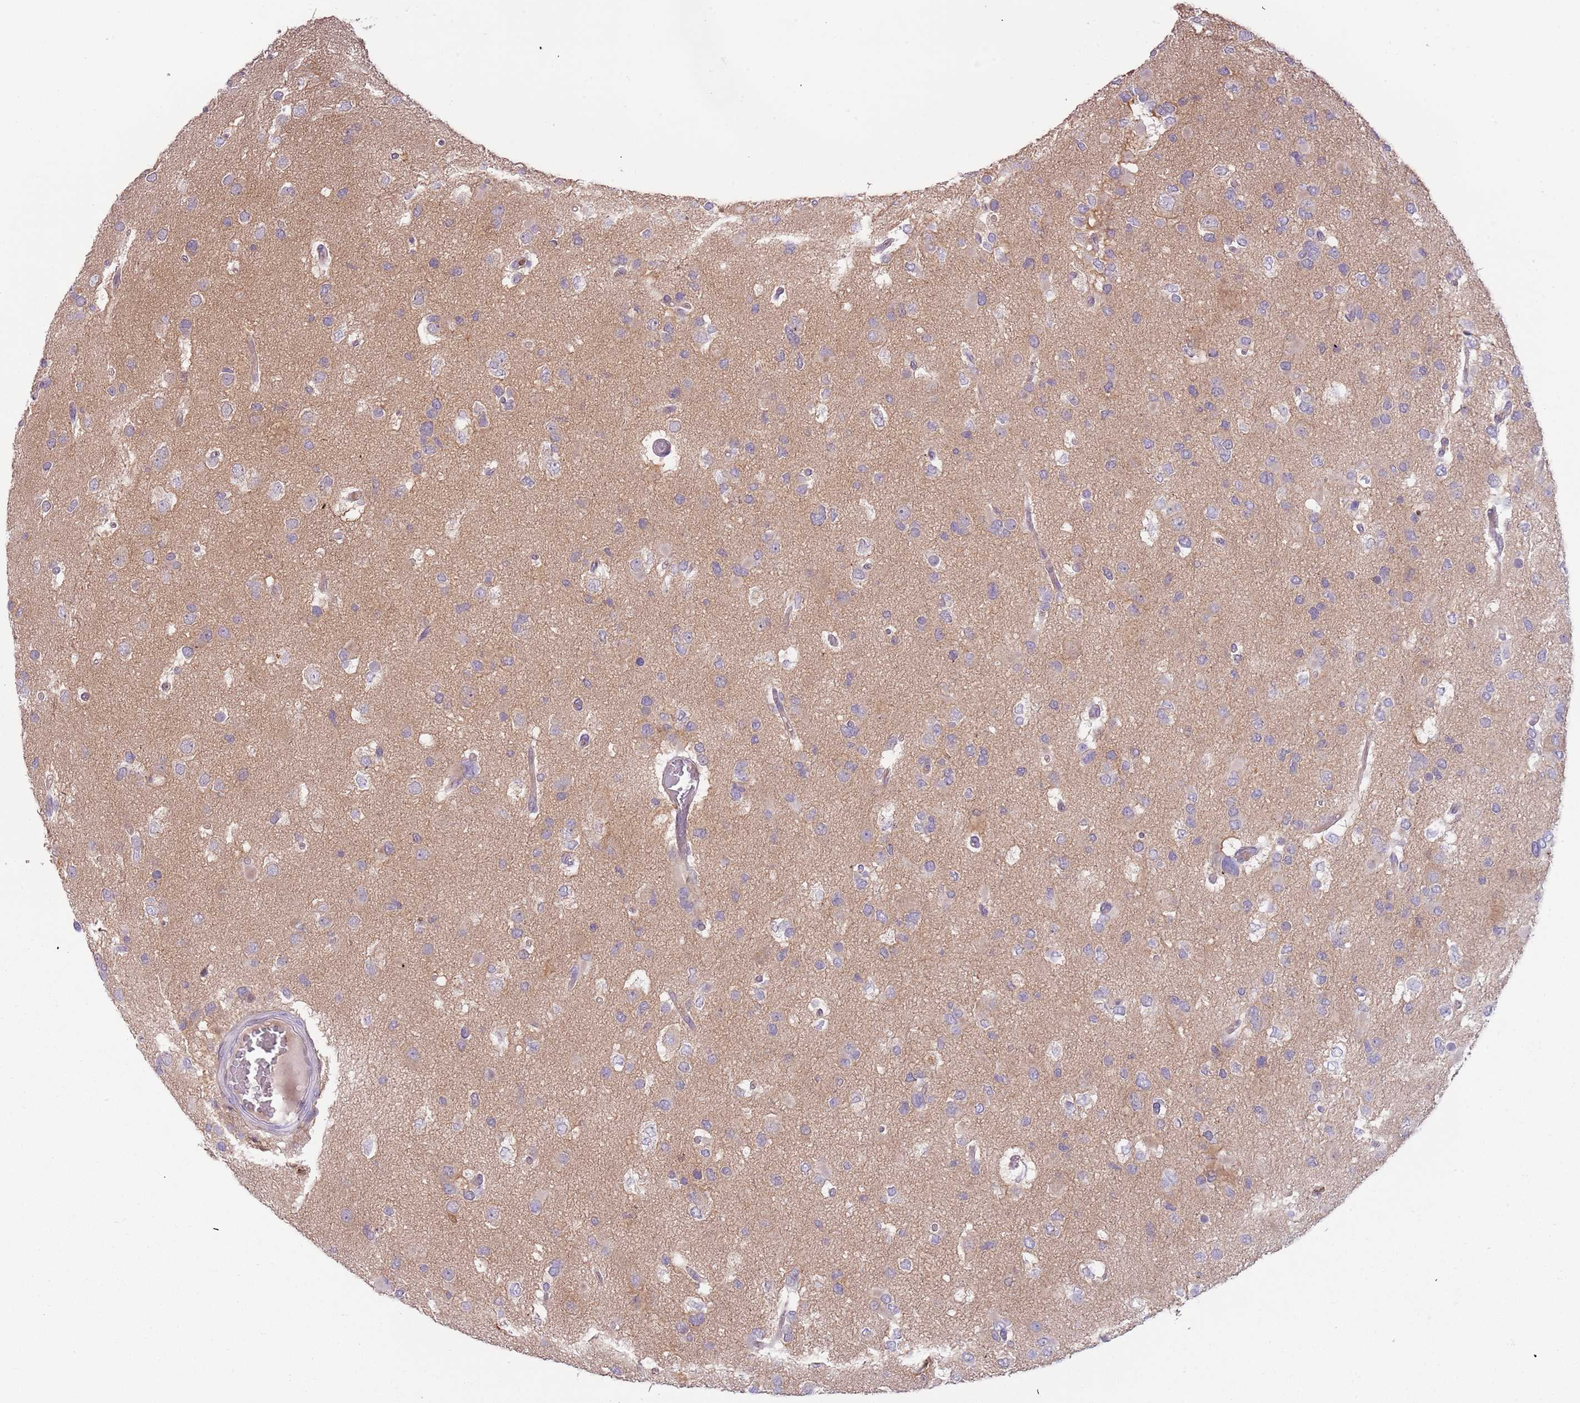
{"staining": {"intensity": "negative", "quantity": "none", "location": "none"}, "tissue": "glioma", "cell_type": "Tumor cells", "image_type": "cancer", "snomed": [{"axis": "morphology", "description": "Glioma, malignant, High grade"}, {"axis": "topography", "description": "Brain"}], "caption": "Histopathology image shows no significant protein staining in tumor cells of malignant glioma (high-grade).", "gene": "VWCE", "patient": {"sex": "male", "age": 53}}